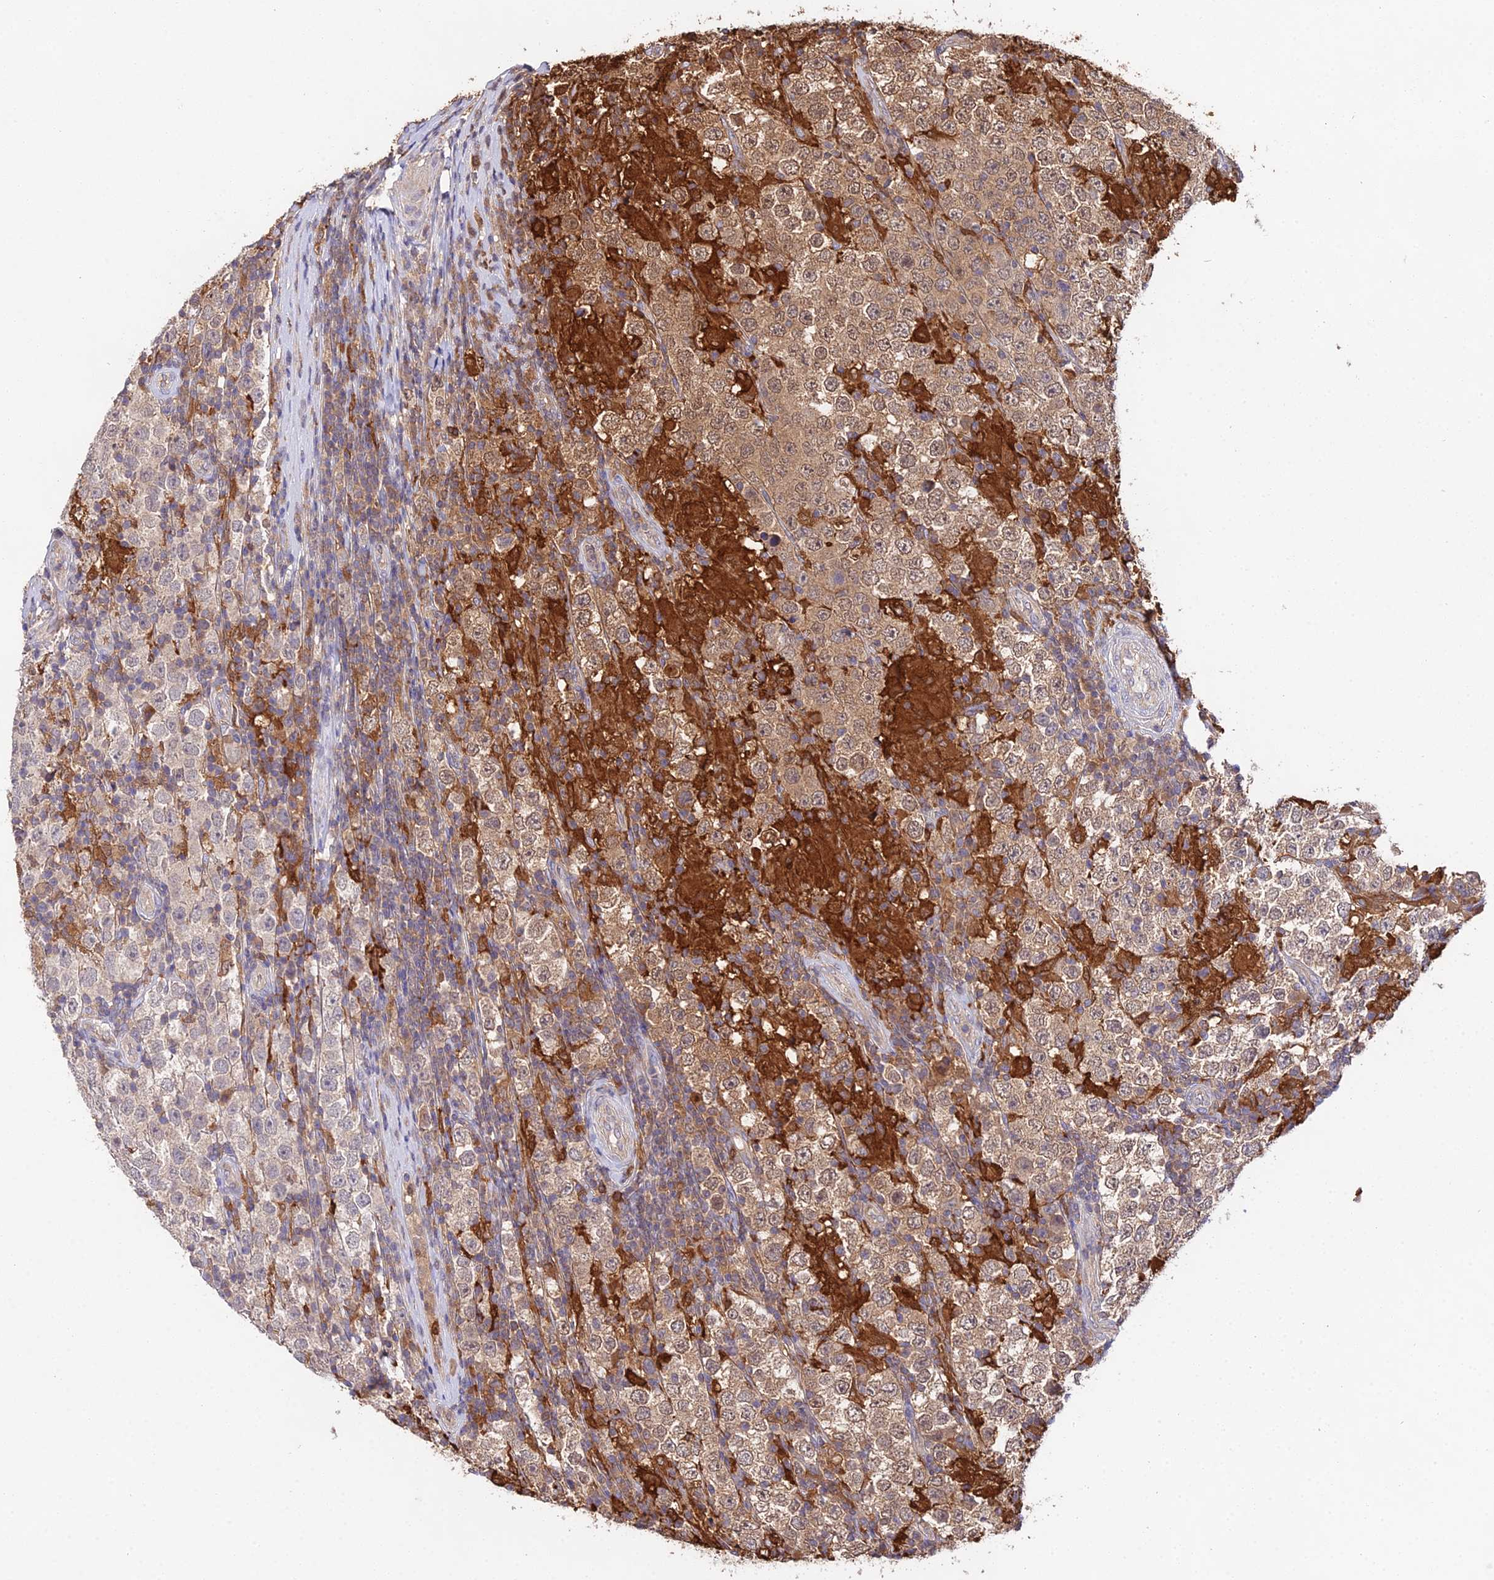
{"staining": {"intensity": "moderate", "quantity": ">75%", "location": "cytoplasmic/membranous,nuclear"}, "tissue": "testis cancer", "cell_type": "Tumor cells", "image_type": "cancer", "snomed": [{"axis": "morphology", "description": "Normal tissue, NOS"}, {"axis": "morphology", "description": "Urothelial carcinoma, High grade"}, {"axis": "morphology", "description": "Seminoma, NOS"}, {"axis": "morphology", "description": "Carcinoma, Embryonal, NOS"}, {"axis": "topography", "description": "Urinary bladder"}, {"axis": "topography", "description": "Testis"}], "caption": "Immunohistochemical staining of human testis cancer (seminoma) exhibits moderate cytoplasmic/membranous and nuclear protein positivity in approximately >75% of tumor cells.", "gene": "FBP1", "patient": {"sex": "male", "age": 41}}